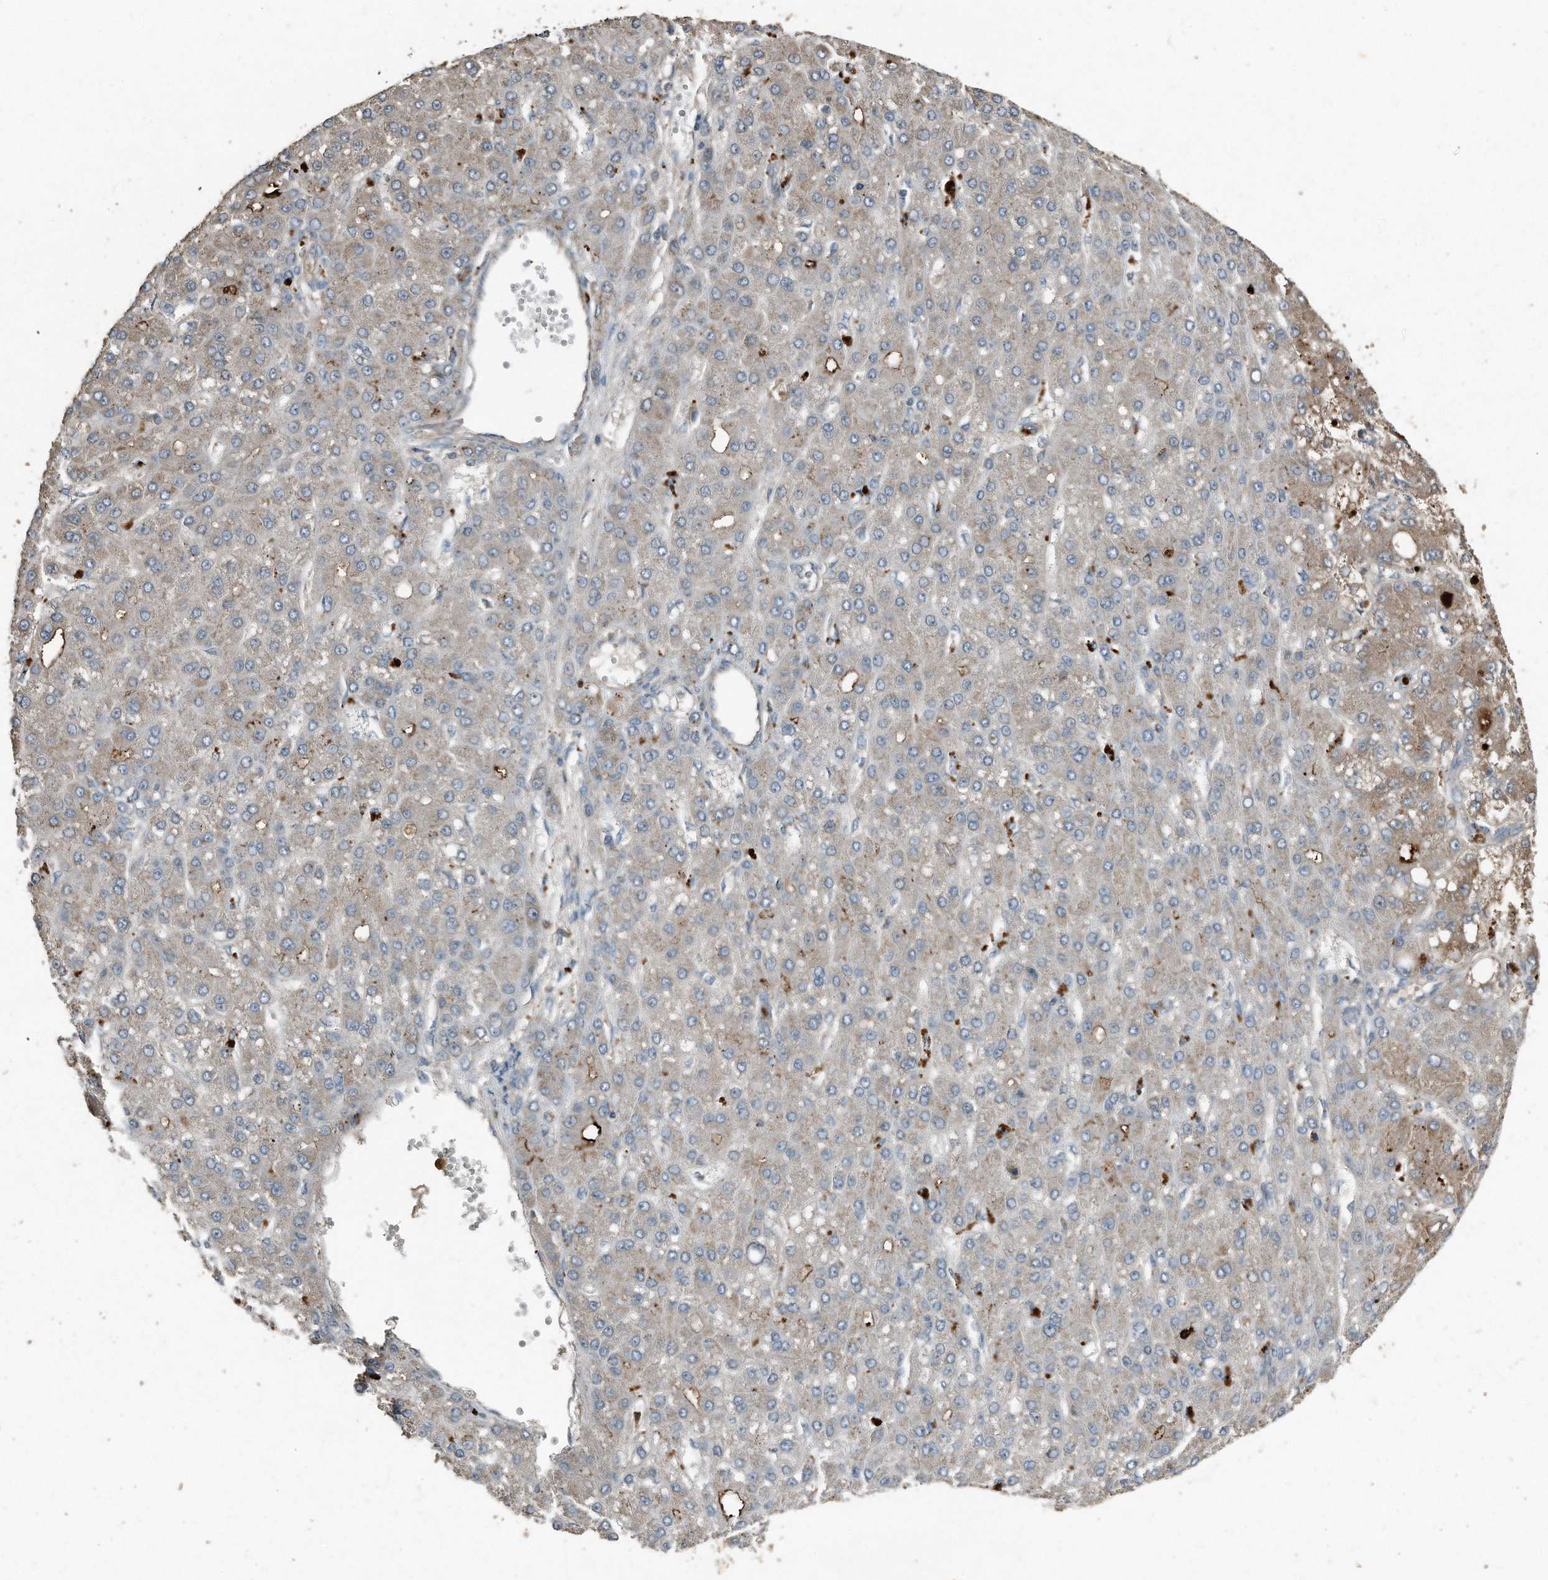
{"staining": {"intensity": "weak", "quantity": "<25%", "location": "cytoplasmic/membranous"}, "tissue": "liver cancer", "cell_type": "Tumor cells", "image_type": "cancer", "snomed": [{"axis": "morphology", "description": "Carcinoma, Hepatocellular, NOS"}, {"axis": "topography", "description": "Liver"}], "caption": "High power microscopy histopathology image of an IHC image of liver hepatocellular carcinoma, revealing no significant expression in tumor cells.", "gene": "C9", "patient": {"sex": "male", "age": 67}}